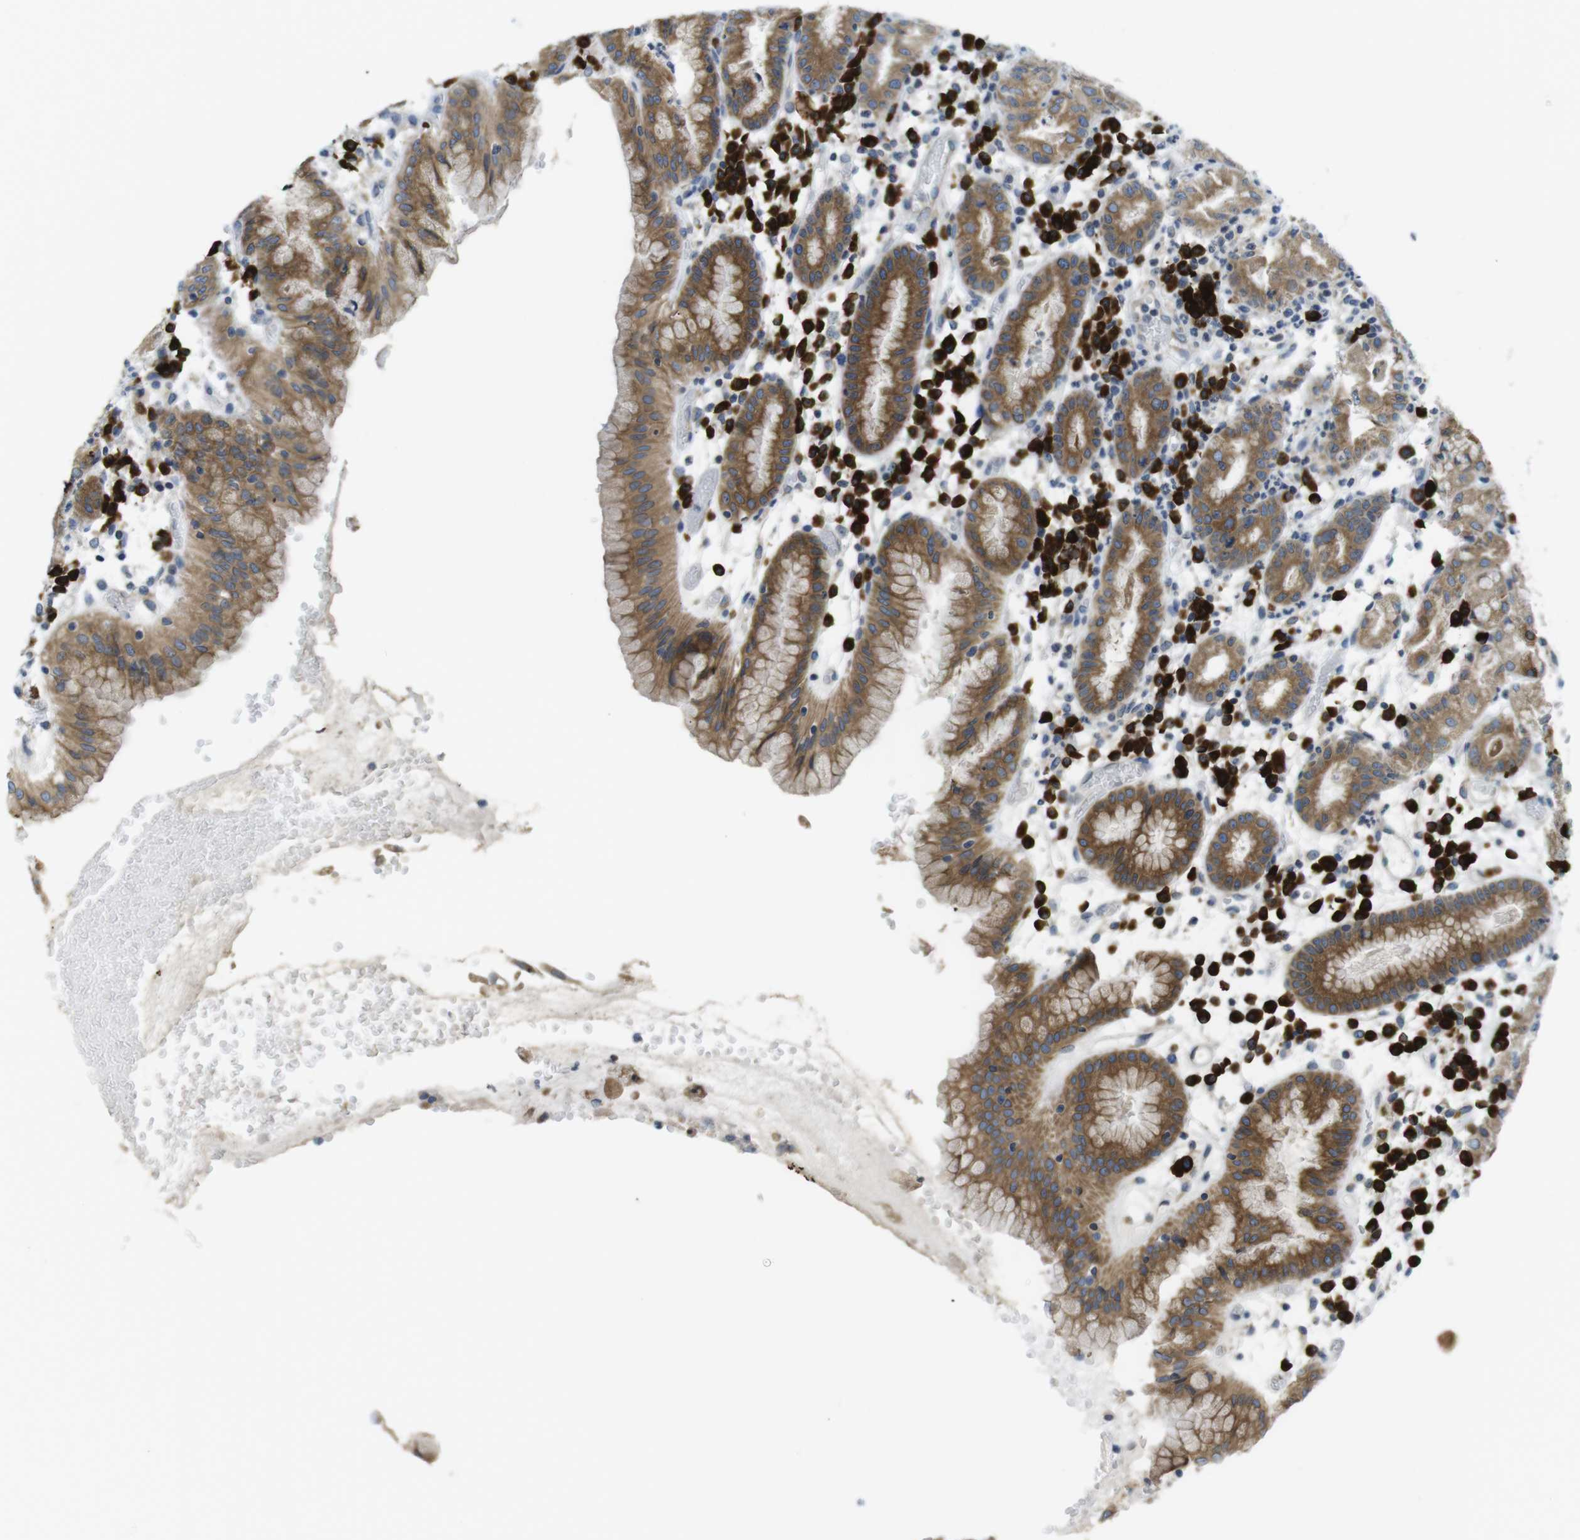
{"staining": {"intensity": "moderate", "quantity": ">75%", "location": "cytoplasmic/membranous"}, "tissue": "stomach", "cell_type": "Glandular cells", "image_type": "normal", "snomed": [{"axis": "morphology", "description": "Normal tissue, NOS"}, {"axis": "topography", "description": "Stomach"}, {"axis": "topography", "description": "Stomach, lower"}], "caption": "The histopathology image reveals staining of unremarkable stomach, revealing moderate cytoplasmic/membranous protein positivity (brown color) within glandular cells. (Brightfield microscopy of DAB IHC at high magnification).", "gene": "CLPTM1L", "patient": {"sex": "female", "age": 75}}